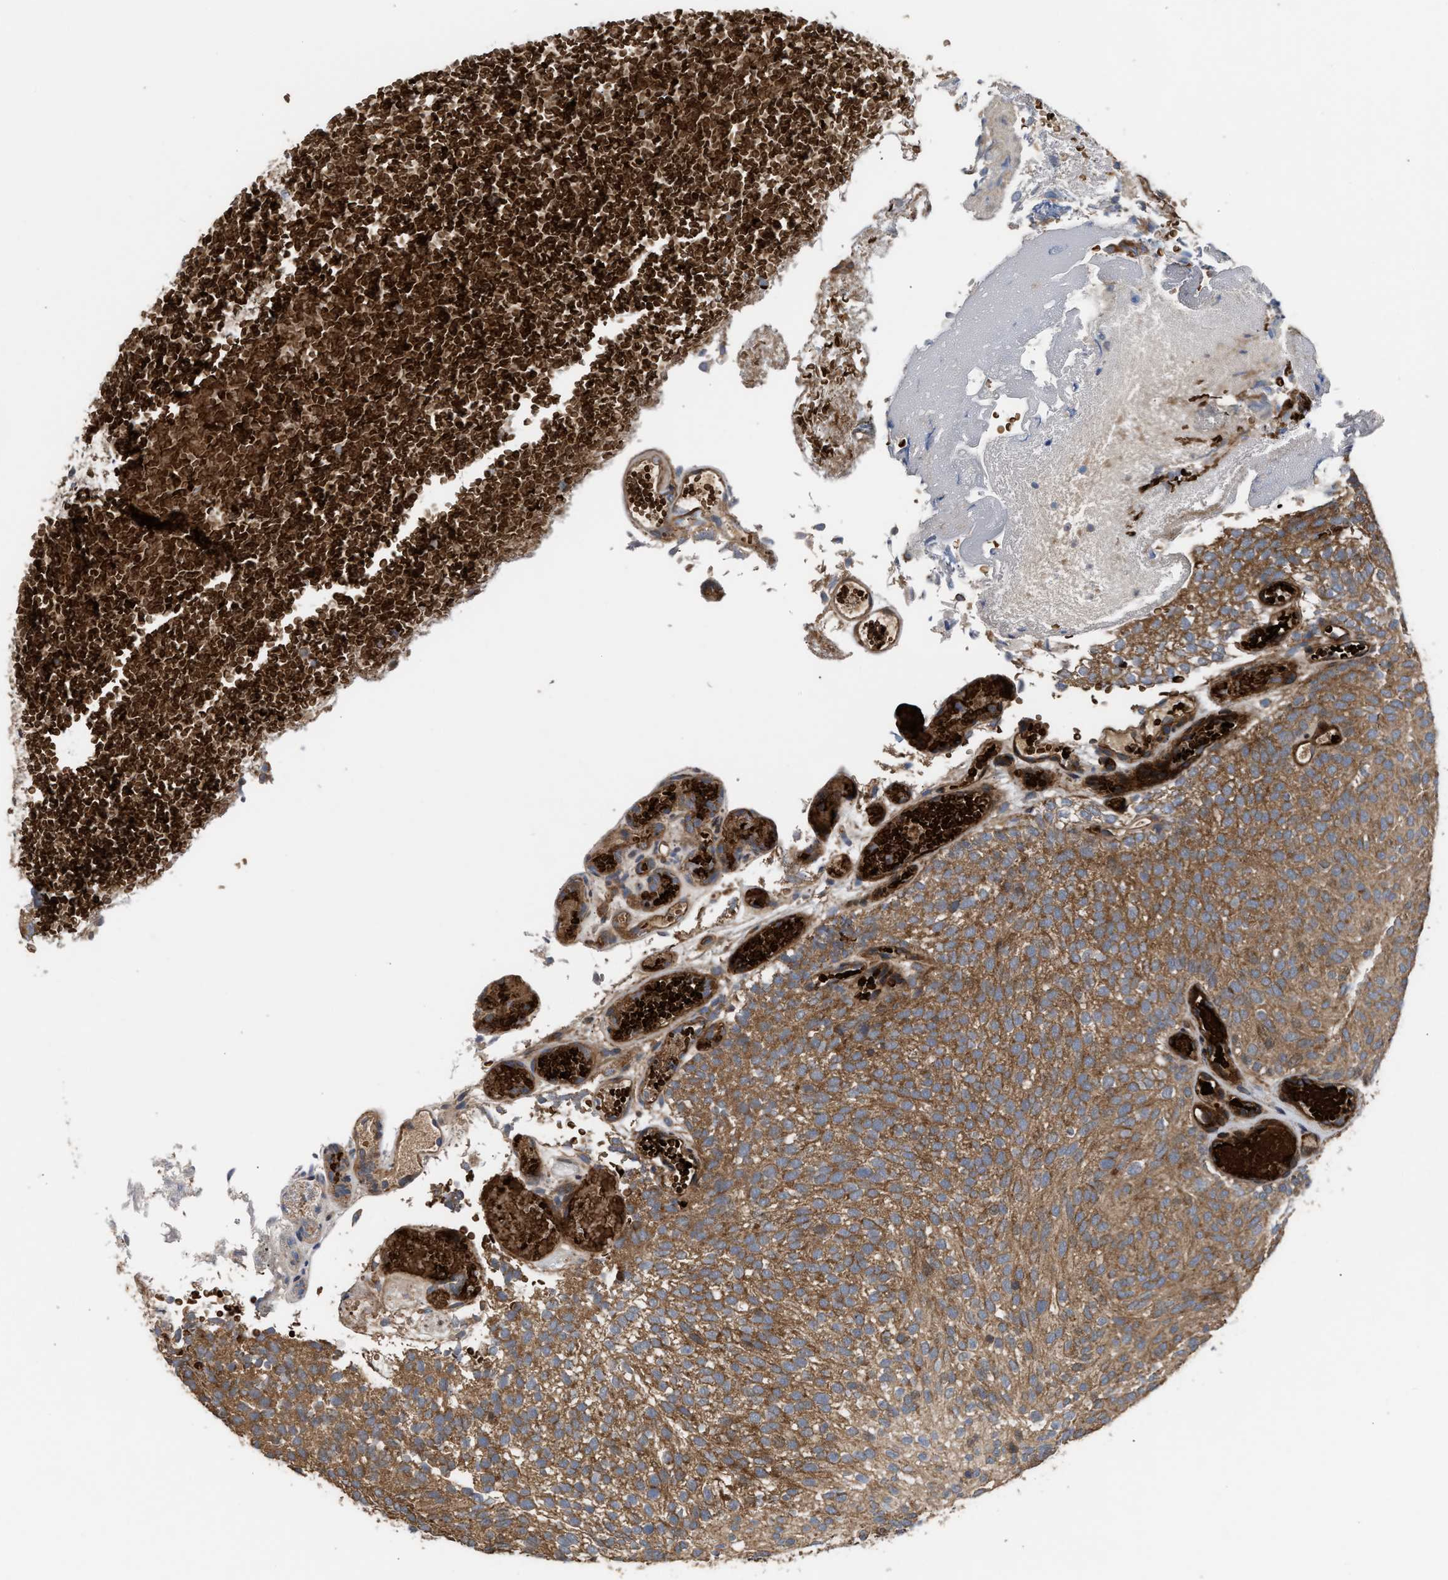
{"staining": {"intensity": "moderate", "quantity": ">75%", "location": "cytoplasmic/membranous"}, "tissue": "urothelial cancer", "cell_type": "Tumor cells", "image_type": "cancer", "snomed": [{"axis": "morphology", "description": "Urothelial carcinoma, Low grade"}, {"axis": "topography", "description": "Urinary bladder"}], "caption": "An image of human urothelial cancer stained for a protein exhibits moderate cytoplasmic/membranous brown staining in tumor cells. (DAB (3,3'-diaminobenzidine) IHC with brightfield microscopy, high magnification).", "gene": "STAU1", "patient": {"sex": "male", "age": 78}}